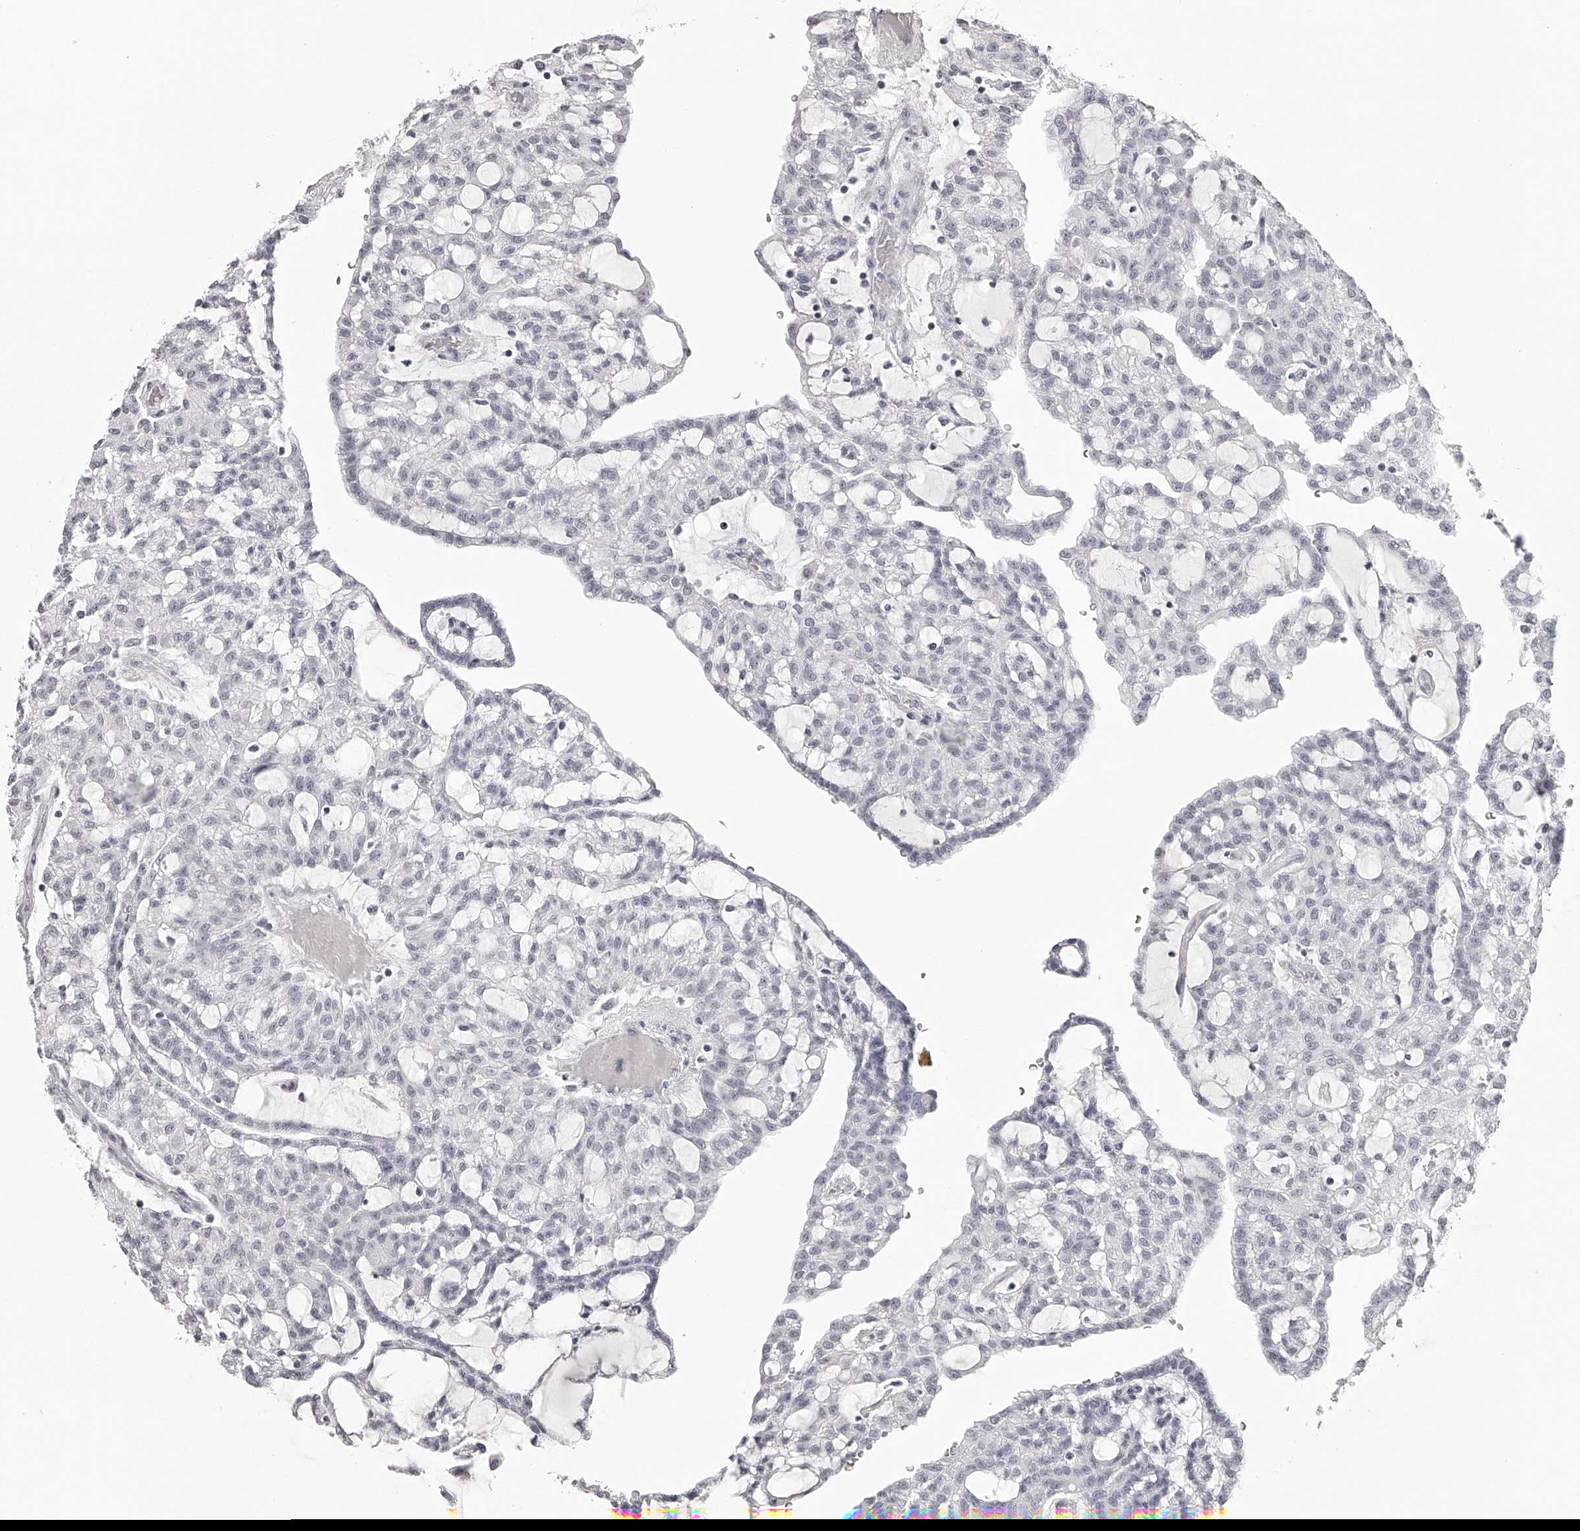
{"staining": {"intensity": "negative", "quantity": "none", "location": "none"}, "tissue": "renal cancer", "cell_type": "Tumor cells", "image_type": "cancer", "snomed": [{"axis": "morphology", "description": "Adenocarcinoma, NOS"}, {"axis": "topography", "description": "Kidney"}], "caption": "A histopathology image of renal cancer stained for a protein displays no brown staining in tumor cells. The staining was performed using DAB to visualize the protein expression in brown, while the nuclei were stained in blue with hematoxylin (Magnification: 20x).", "gene": "SEC11C", "patient": {"sex": "male", "age": 63}}